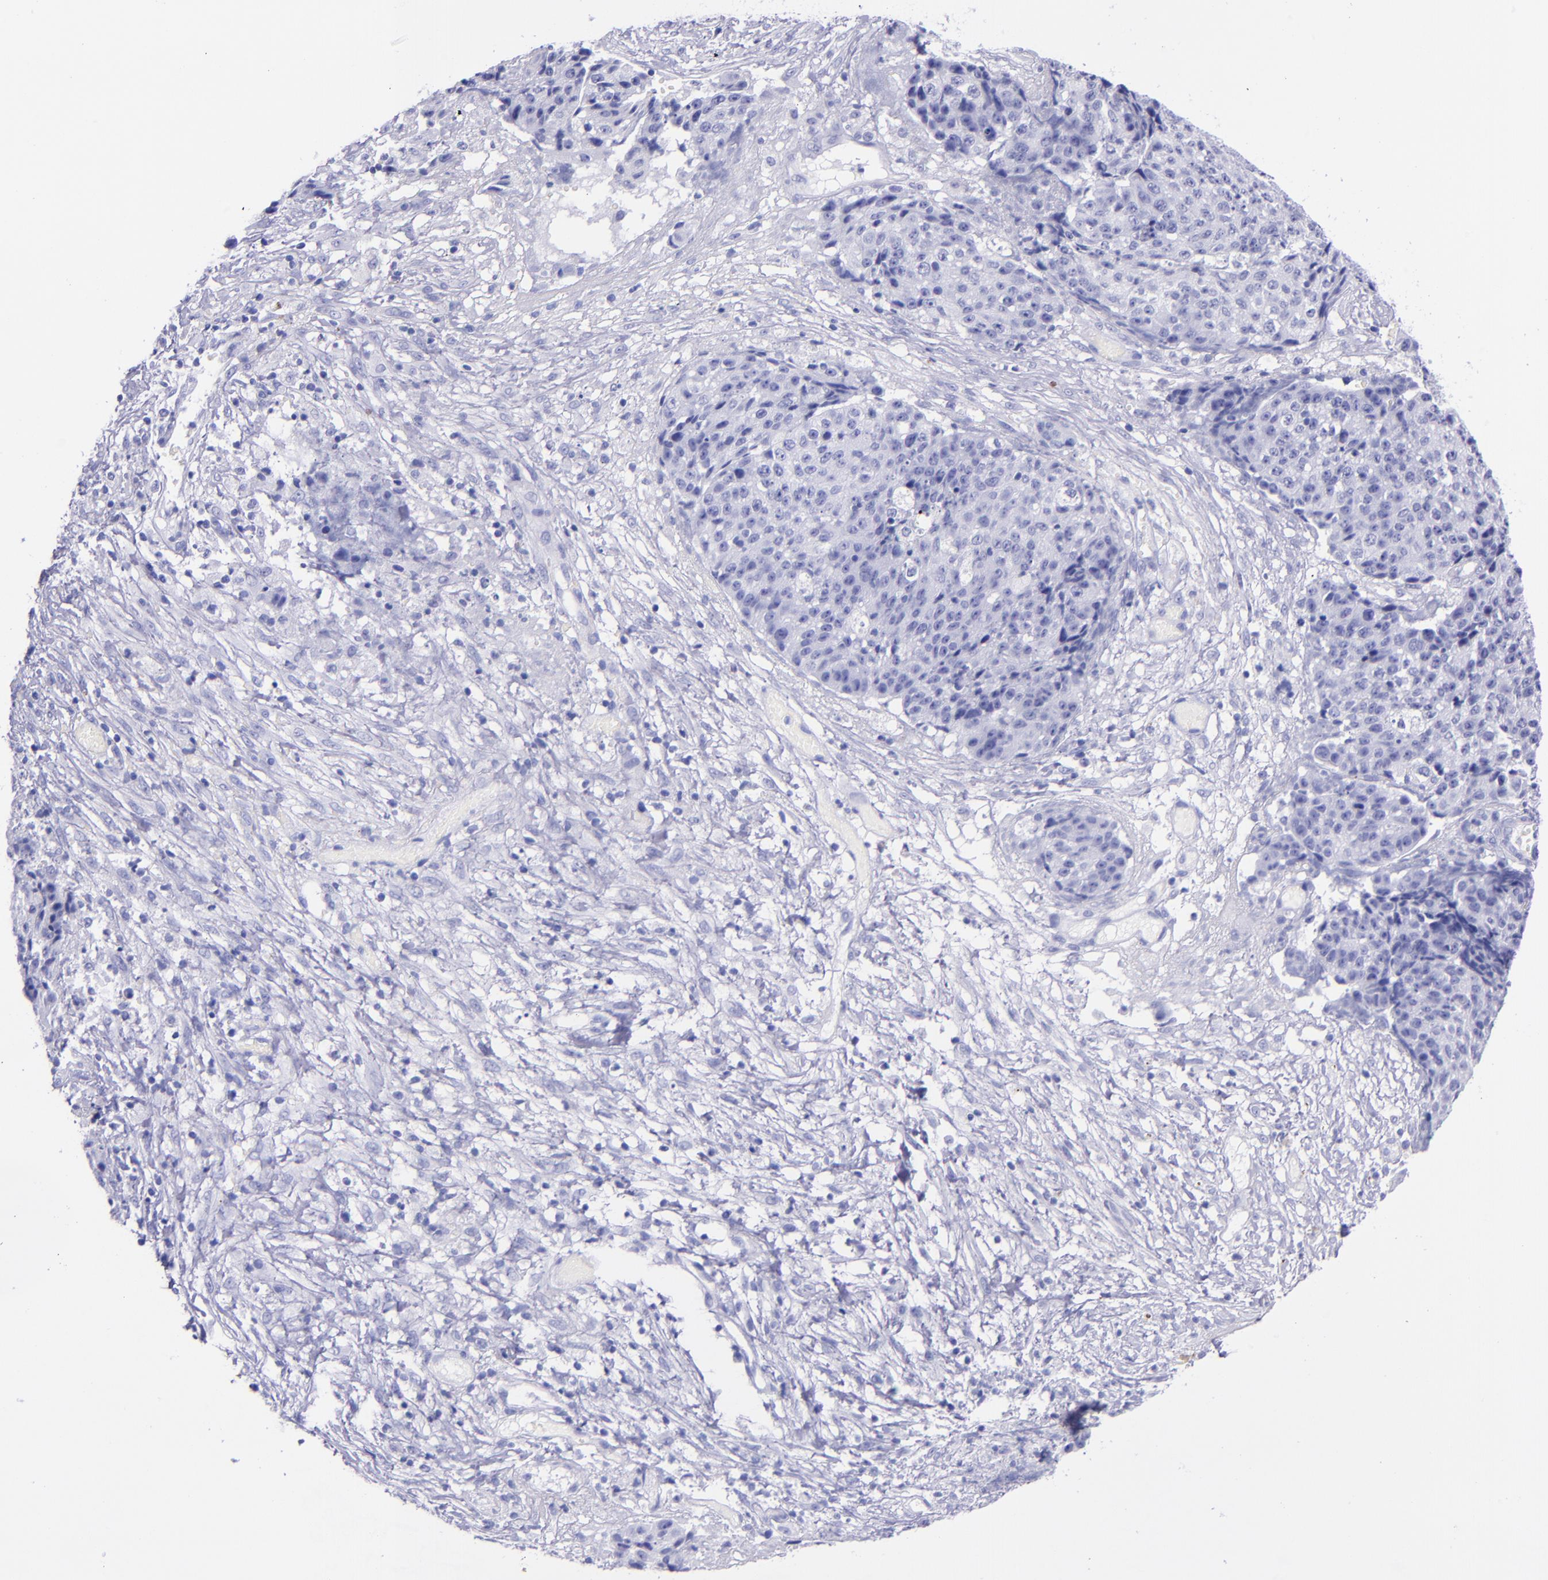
{"staining": {"intensity": "negative", "quantity": "none", "location": "none"}, "tissue": "ovarian cancer", "cell_type": "Tumor cells", "image_type": "cancer", "snomed": [{"axis": "morphology", "description": "Carcinoma, endometroid"}, {"axis": "topography", "description": "Ovary"}], "caption": "DAB (3,3'-diaminobenzidine) immunohistochemical staining of human ovarian cancer (endometroid carcinoma) displays no significant expression in tumor cells.", "gene": "MBP", "patient": {"sex": "female", "age": 42}}